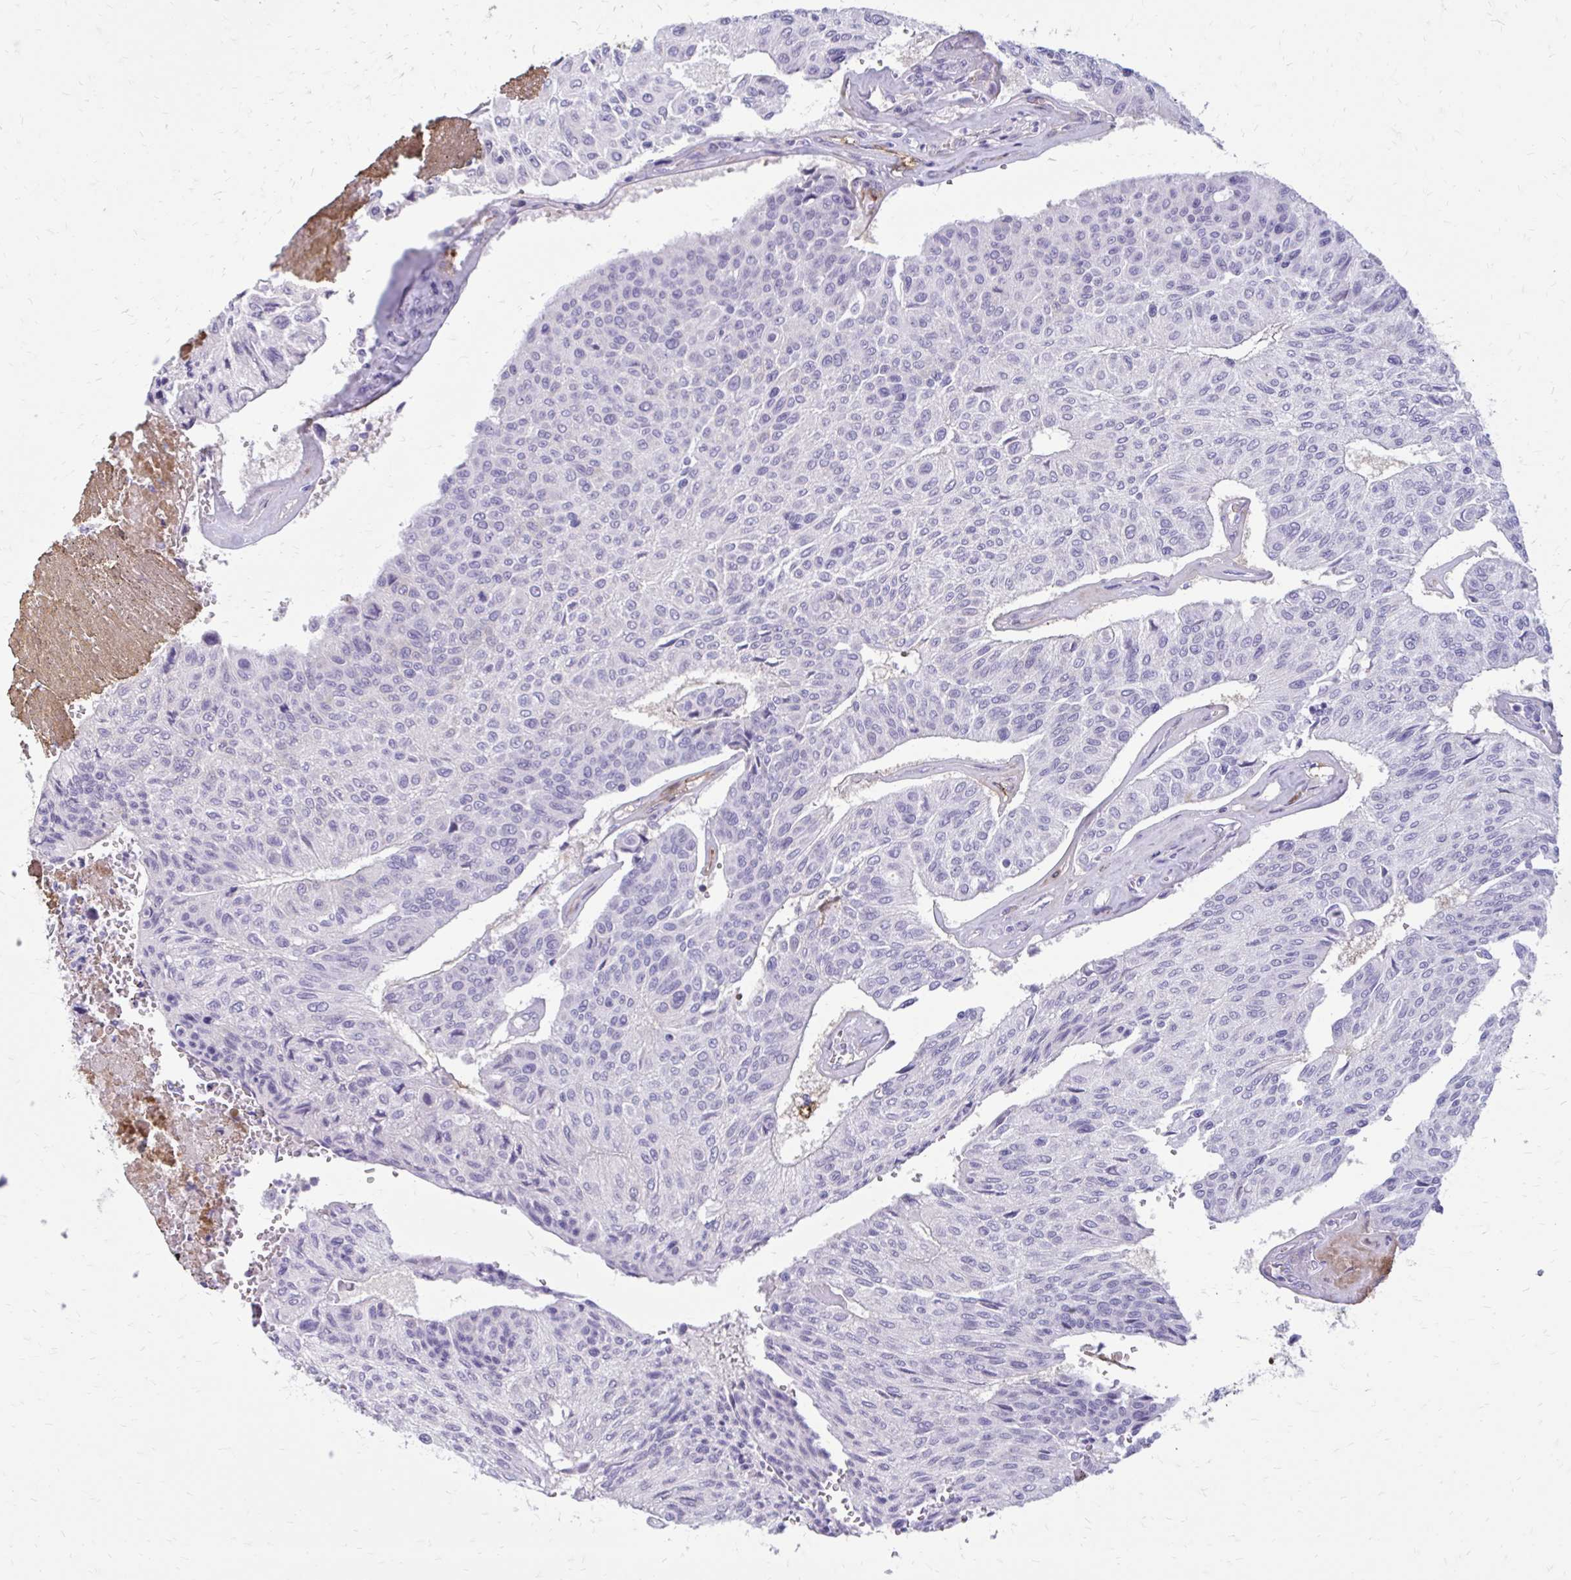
{"staining": {"intensity": "moderate", "quantity": "<25%", "location": "cytoplasmic/membranous"}, "tissue": "urothelial cancer", "cell_type": "Tumor cells", "image_type": "cancer", "snomed": [{"axis": "morphology", "description": "Urothelial carcinoma, High grade"}, {"axis": "topography", "description": "Urinary bladder"}], "caption": "This is an image of immunohistochemistry staining of urothelial cancer, which shows moderate positivity in the cytoplasmic/membranous of tumor cells.", "gene": "BEND5", "patient": {"sex": "male", "age": 66}}